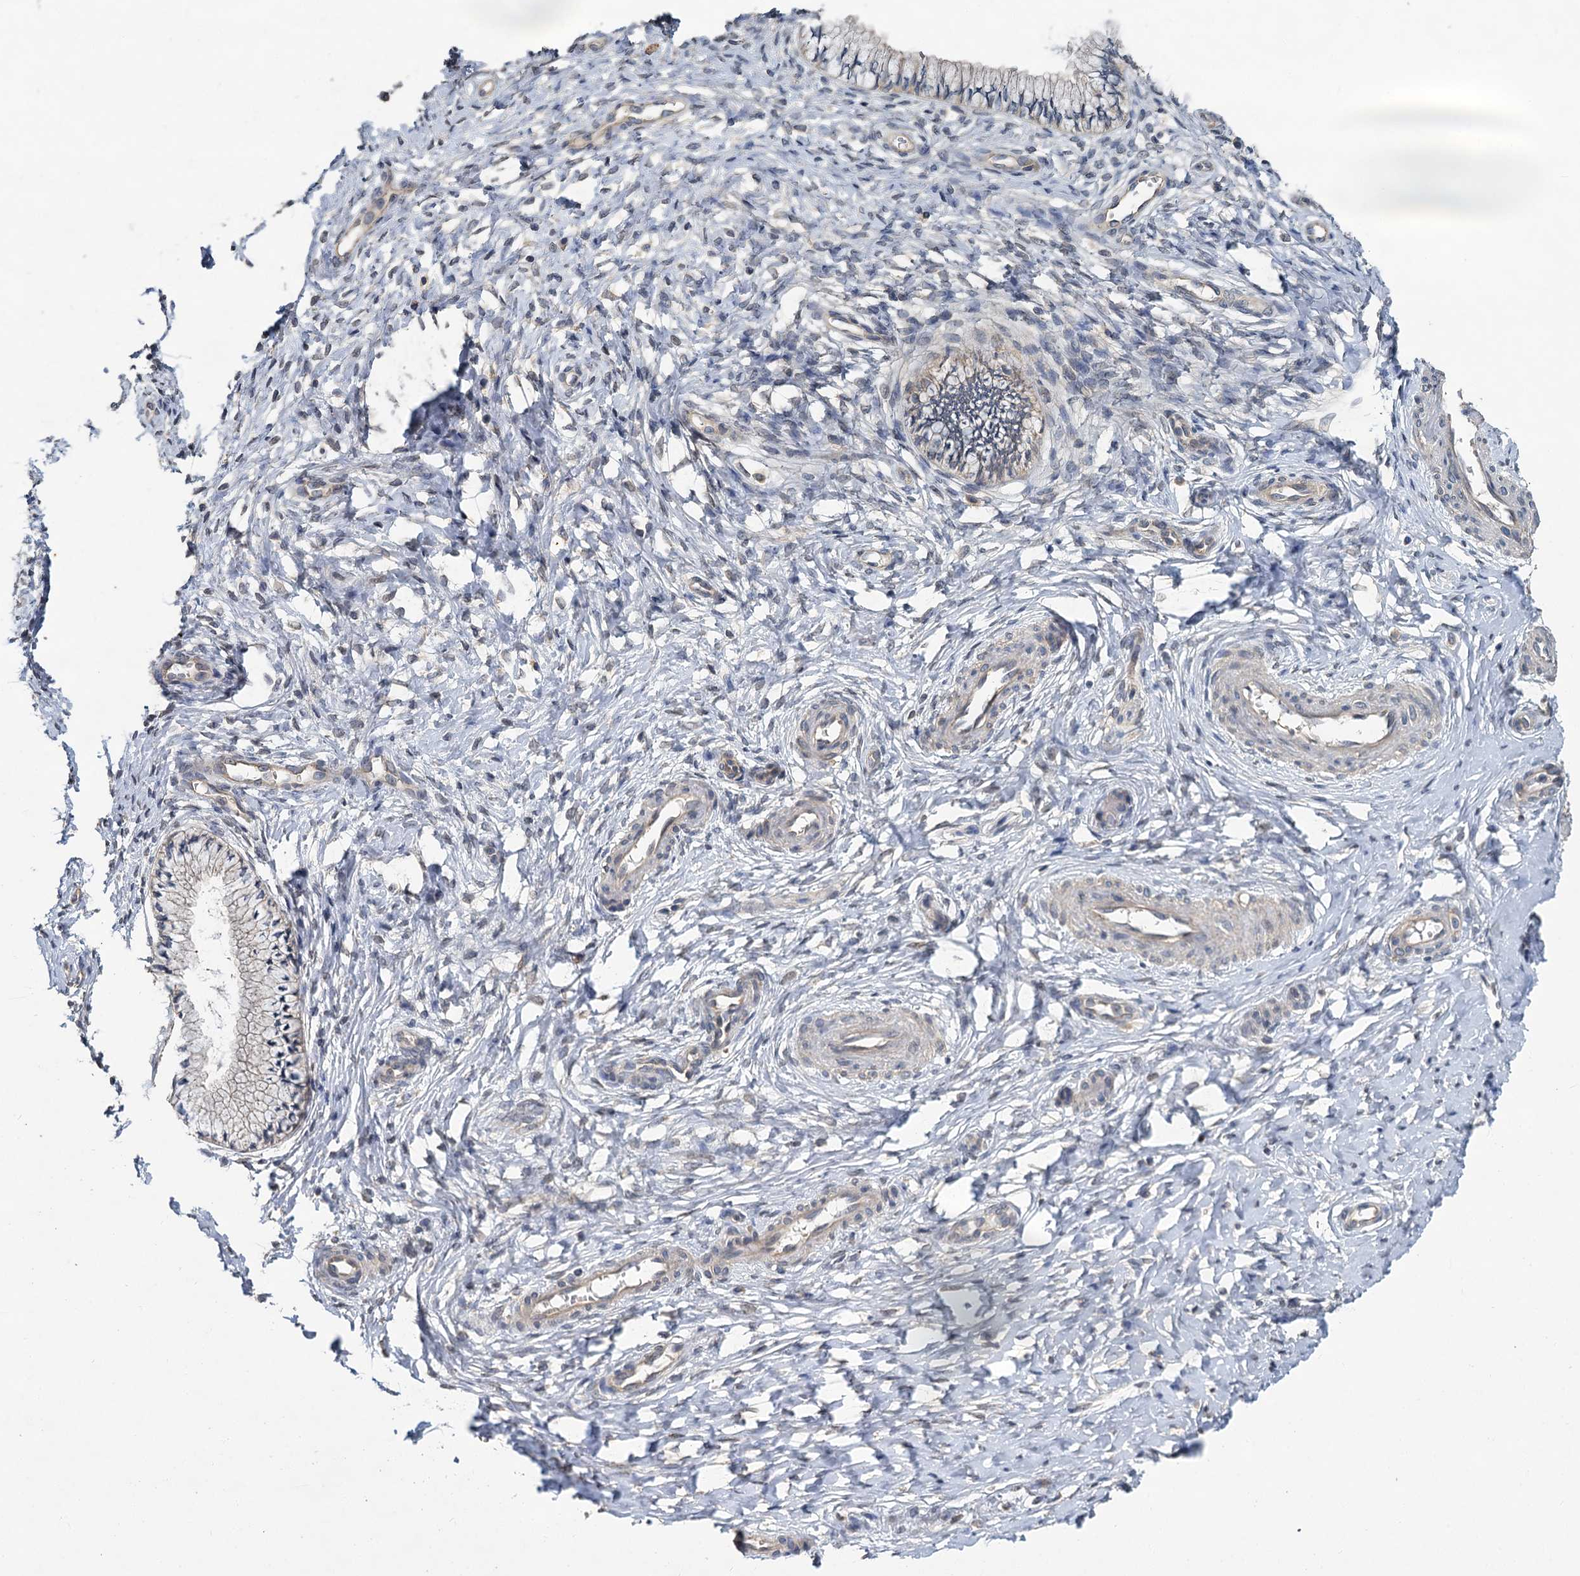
{"staining": {"intensity": "negative", "quantity": "none", "location": "none"}, "tissue": "cervix", "cell_type": "Glandular cells", "image_type": "normal", "snomed": [{"axis": "morphology", "description": "Normal tissue, NOS"}, {"axis": "topography", "description": "Cervix"}], "caption": "This is an immunohistochemistry histopathology image of unremarkable cervix. There is no staining in glandular cells.", "gene": "ZNF324", "patient": {"sex": "female", "age": 36}}